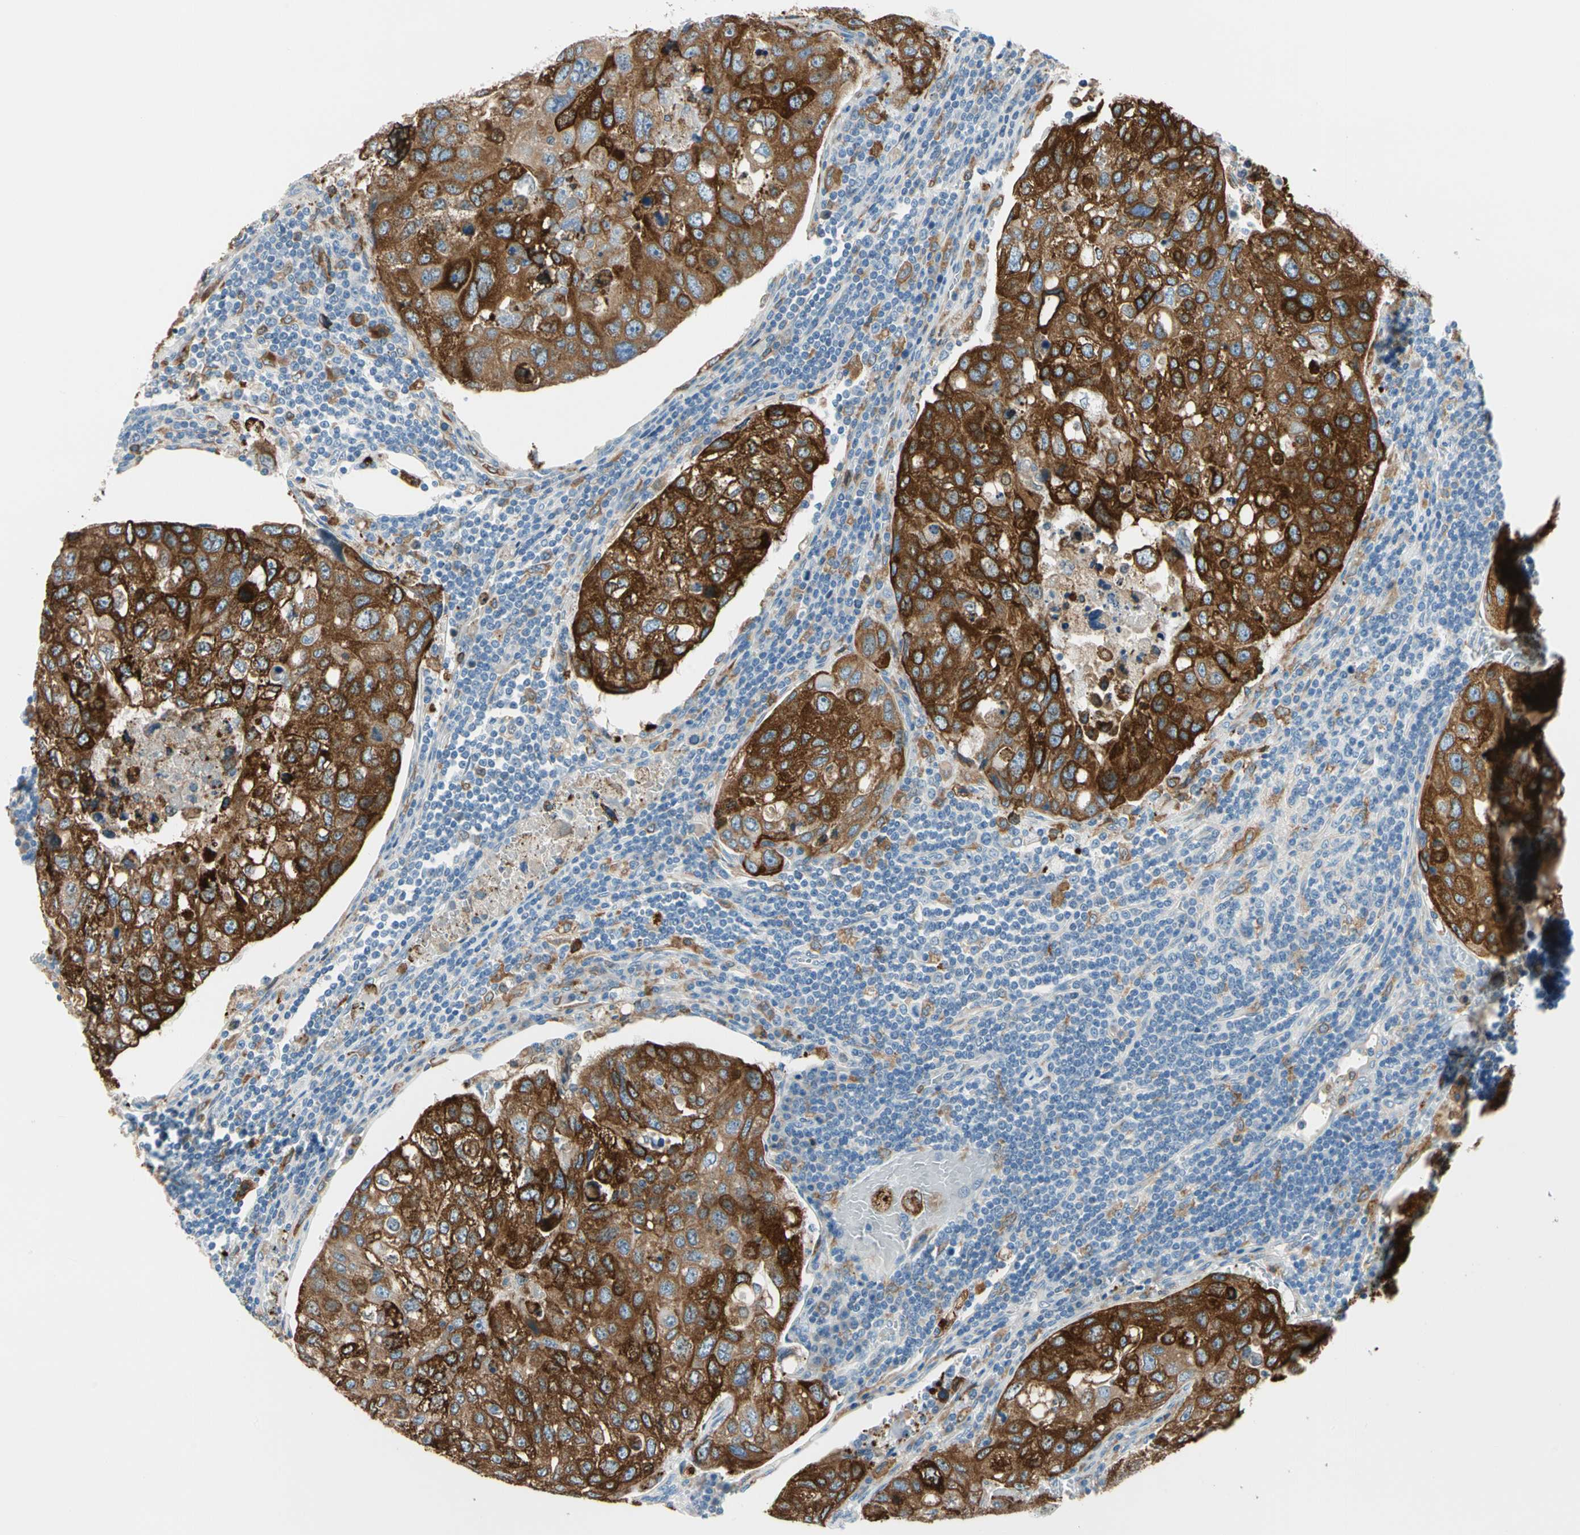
{"staining": {"intensity": "strong", "quantity": ">75%", "location": "cytoplasmic/membranous"}, "tissue": "urothelial cancer", "cell_type": "Tumor cells", "image_type": "cancer", "snomed": [{"axis": "morphology", "description": "Urothelial carcinoma, High grade"}, {"axis": "topography", "description": "Lymph node"}, {"axis": "topography", "description": "Urinary bladder"}], "caption": "Immunohistochemistry staining of urothelial cancer, which demonstrates high levels of strong cytoplasmic/membranous positivity in approximately >75% of tumor cells indicating strong cytoplasmic/membranous protein staining. The staining was performed using DAB (3,3'-diaminobenzidine) (brown) for protein detection and nuclei were counterstained in hematoxylin (blue).", "gene": "LRPAP1", "patient": {"sex": "male", "age": 51}}